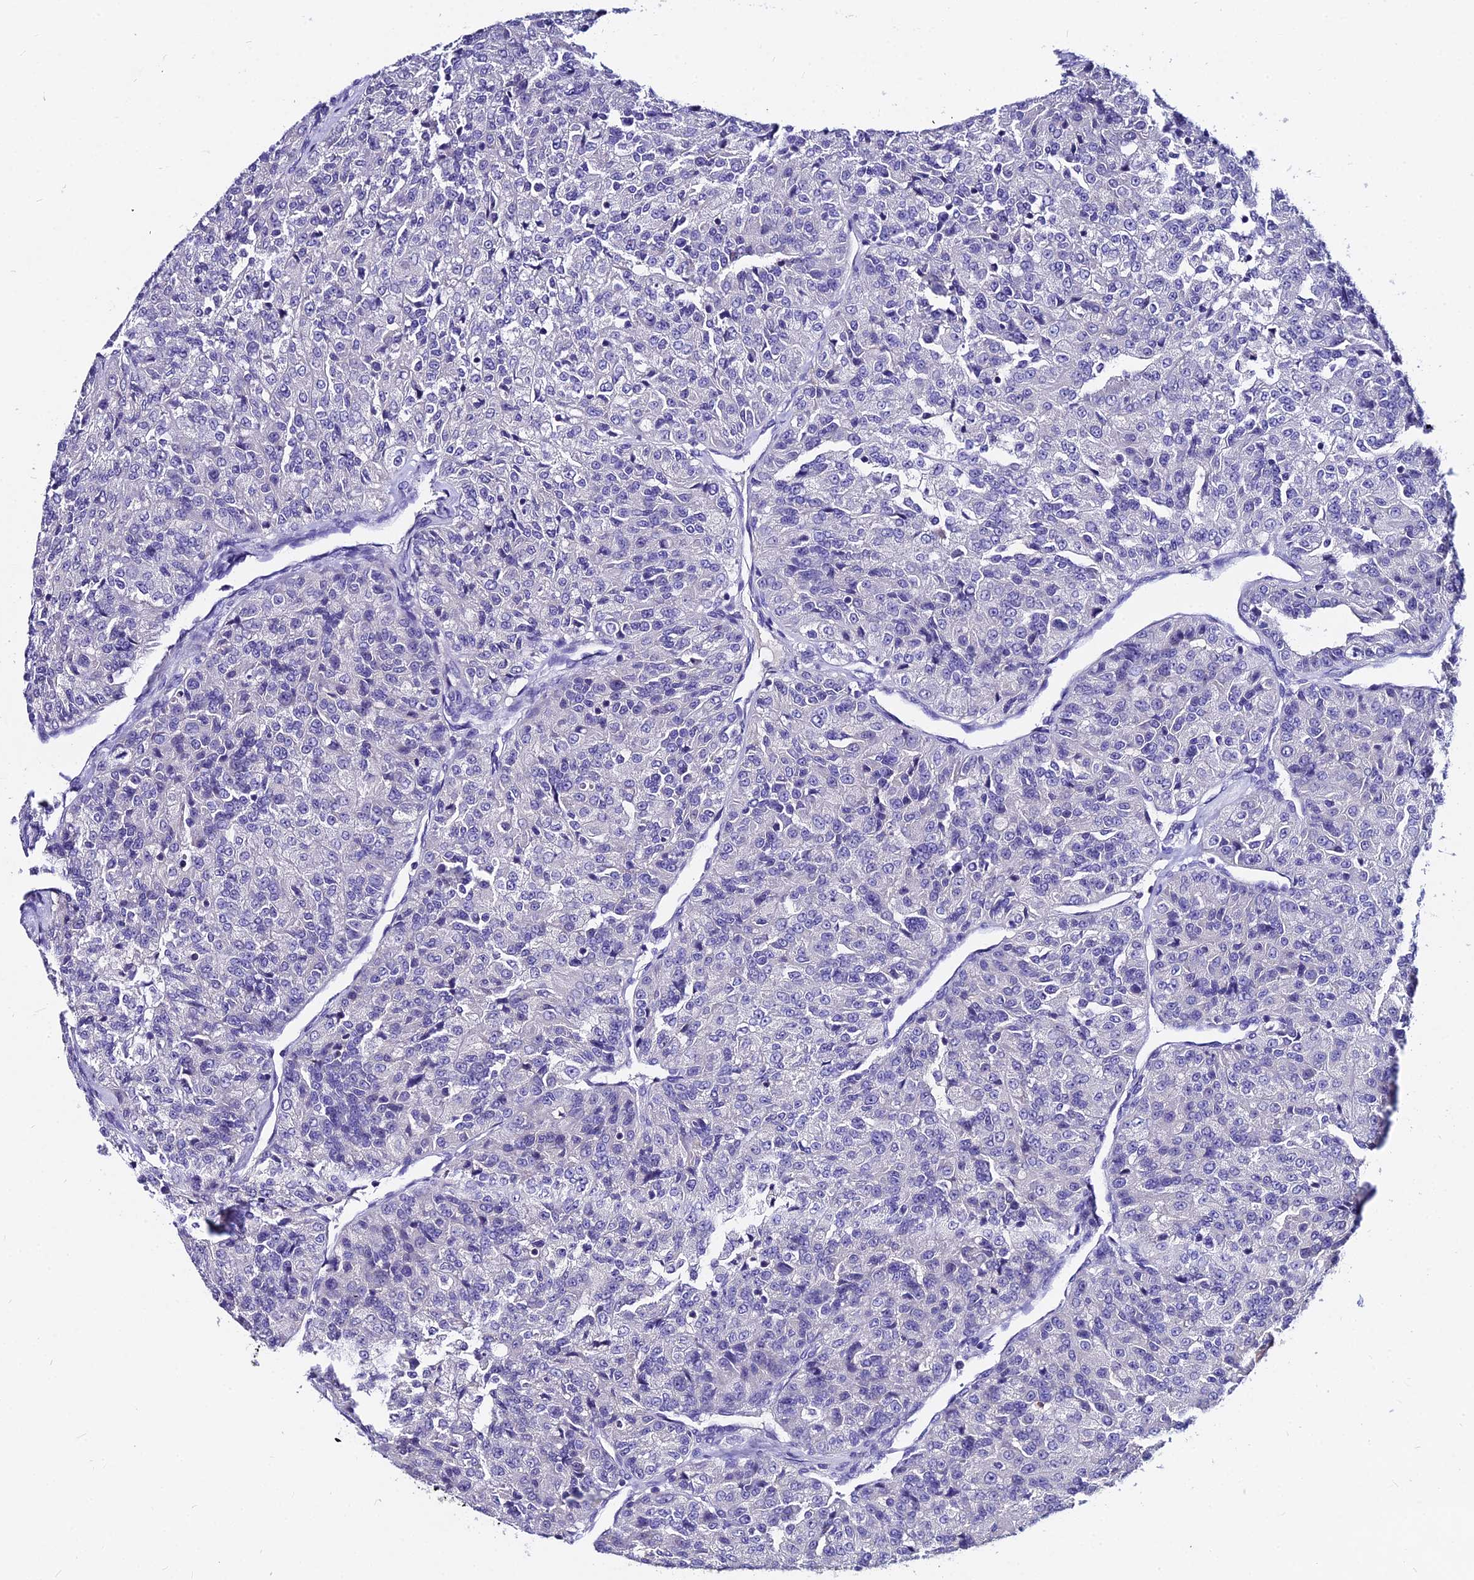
{"staining": {"intensity": "negative", "quantity": "none", "location": "none"}, "tissue": "renal cancer", "cell_type": "Tumor cells", "image_type": "cancer", "snomed": [{"axis": "morphology", "description": "Adenocarcinoma, NOS"}, {"axis": "topography", "description": "Kidney"}], "caption": "The immunohistochemistry image has no significant staining in tumor cells of renal cancer tissue. (DAB (3,3'-diaminobenzidine) immunohistochemistry (IHC) with hematoxylin counter stain).", "gene": "LGALS7", "patient": {"sex": "female", "age": 63}}